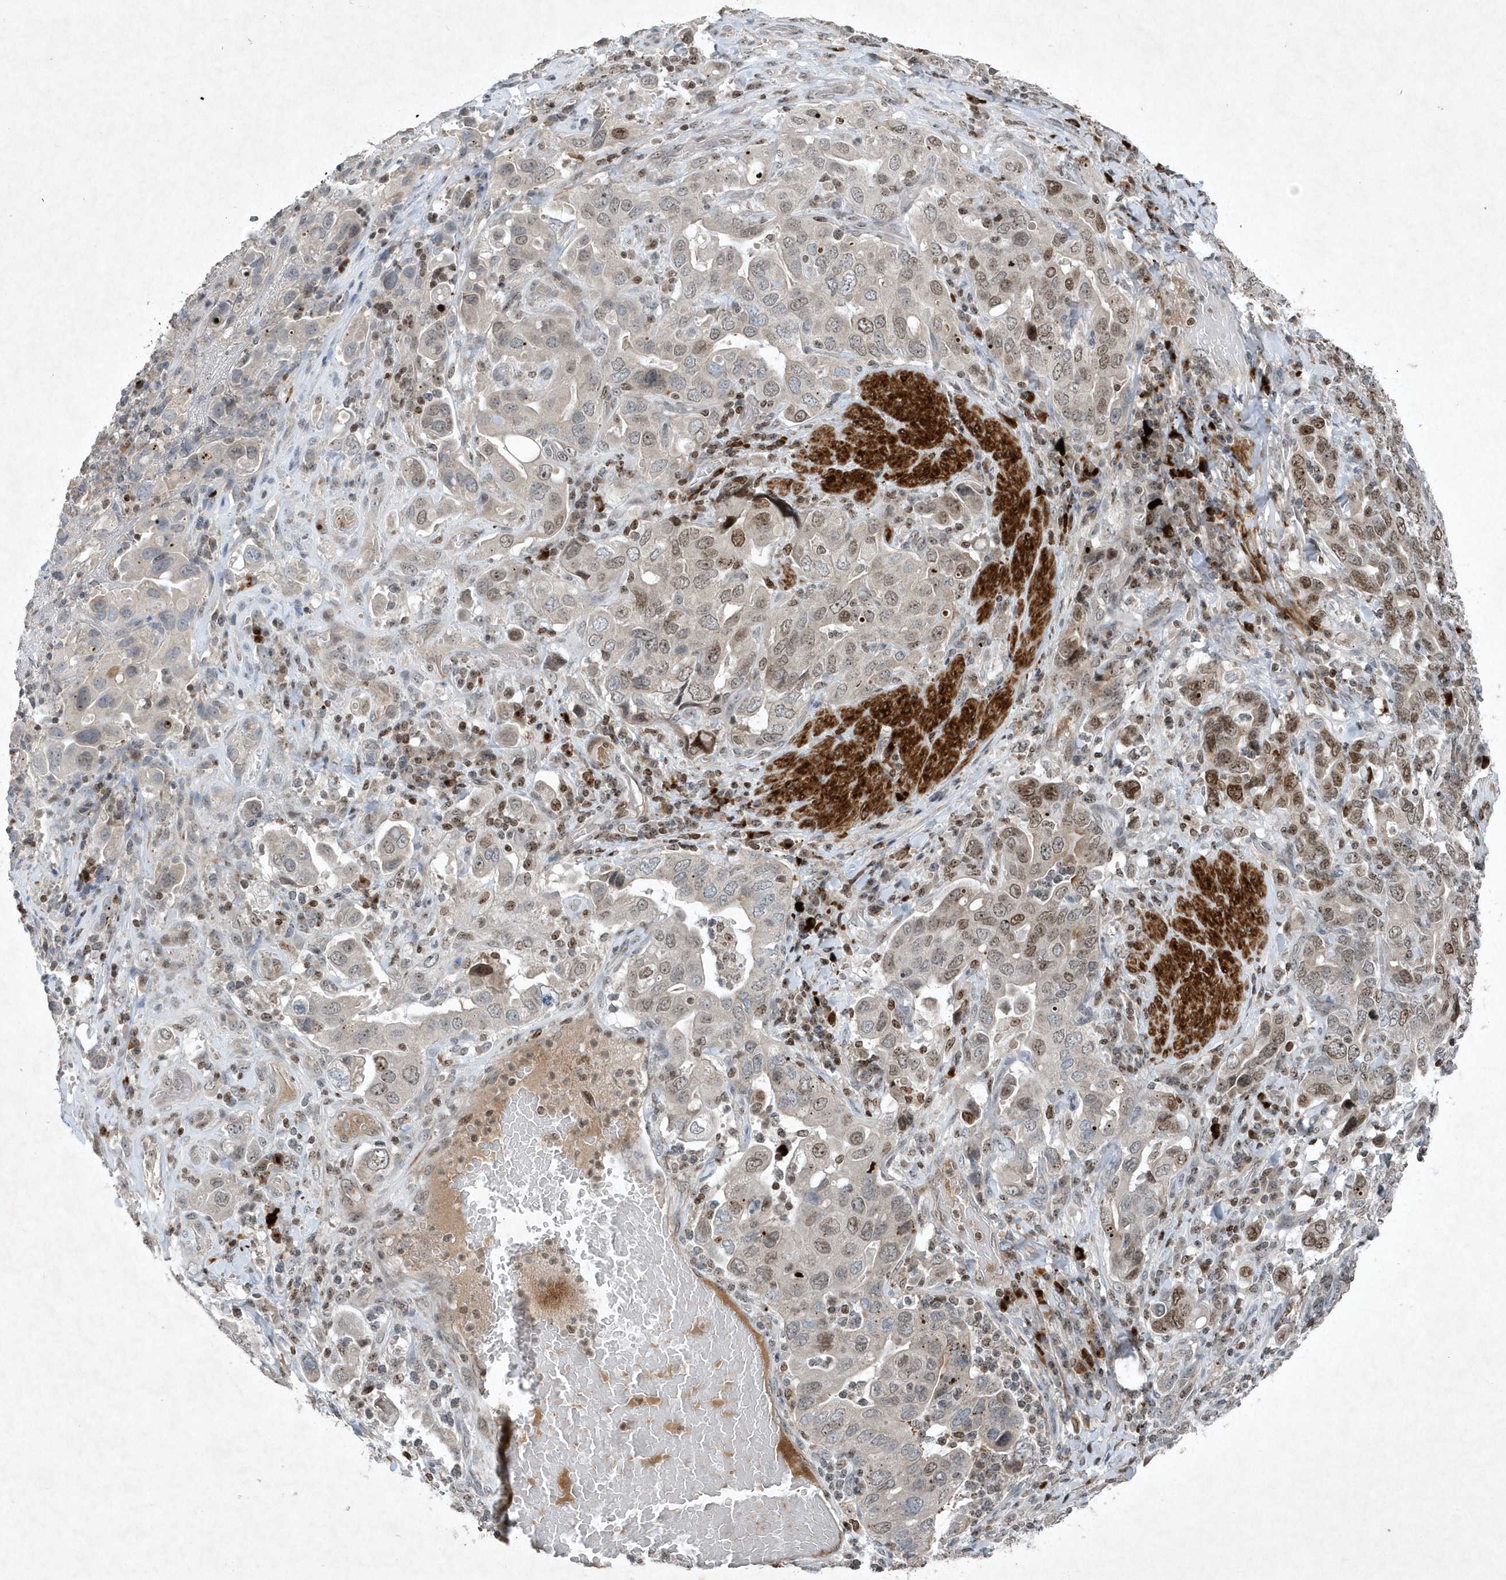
{"staining": {"intensity": "moderate", "quantity": "25%-75%", "location": "nuclear"}, "tissue": "stomach cancer", "cell_type": "Tumor cells", "image_type": "cancer", "snomed": [{"axis": "morphology", "description": "Adenocarcinoma, NOS"}, {"axis": "topography", "description": "Stomach, upper"}], "caption": "Brown immunohistochemical staining in human stomach cancer shows moderate nuclear expression in approximately 25%-75% of tumor cells. Using DAB (brown) and hematoxylin (blue) stains, captured at high magnification using brightfield microscopy.", "gene": "QTRT2", "patient": {"sex": "male", "age": 62}}